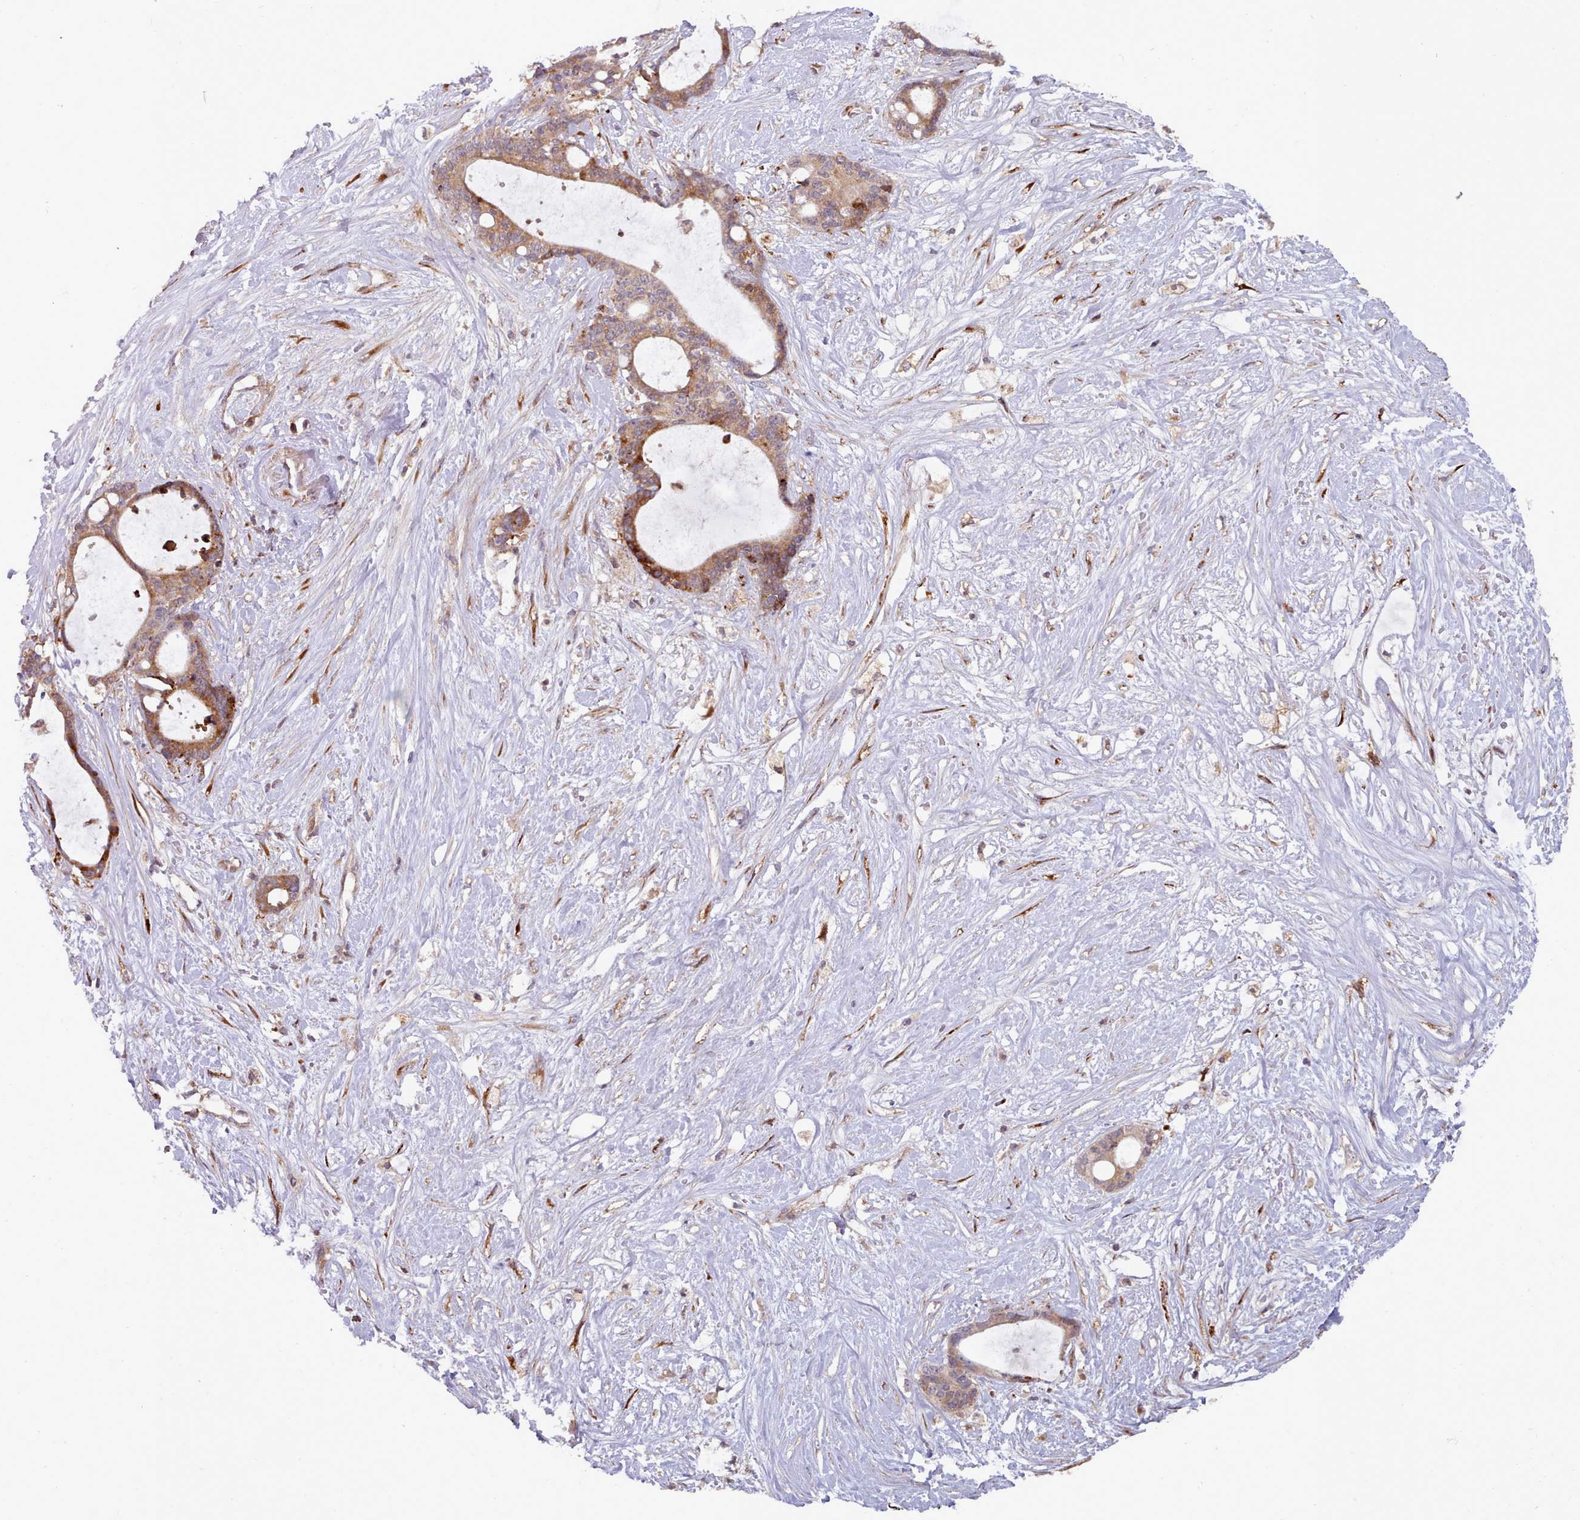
{"staining": {"intensity": "moderate", "quantity": ">75%", "location": "cytoplasmic/membranous"}, "tissue": "liver cancer", "cell_type": "Tumor cells", "image_type": "cancer", "snomed": [{"axis": "morphology", "description": "Normal tissue, NOS"}, {"axis": "morphology", "description": "Cholangiocarcinoma"}, {"axis": "topography", "description": "Liver"}, {"axis": "topography", "description": "Peripheral nerve tissue"}], "caption": "A medium amount of moderate cytoplasmic/membranous positivity is identified in approximately >75% of tumor cells in liver cancer tissue.", "gene": "TRIM26", "patient": {"sex": "female", "age": 73}}